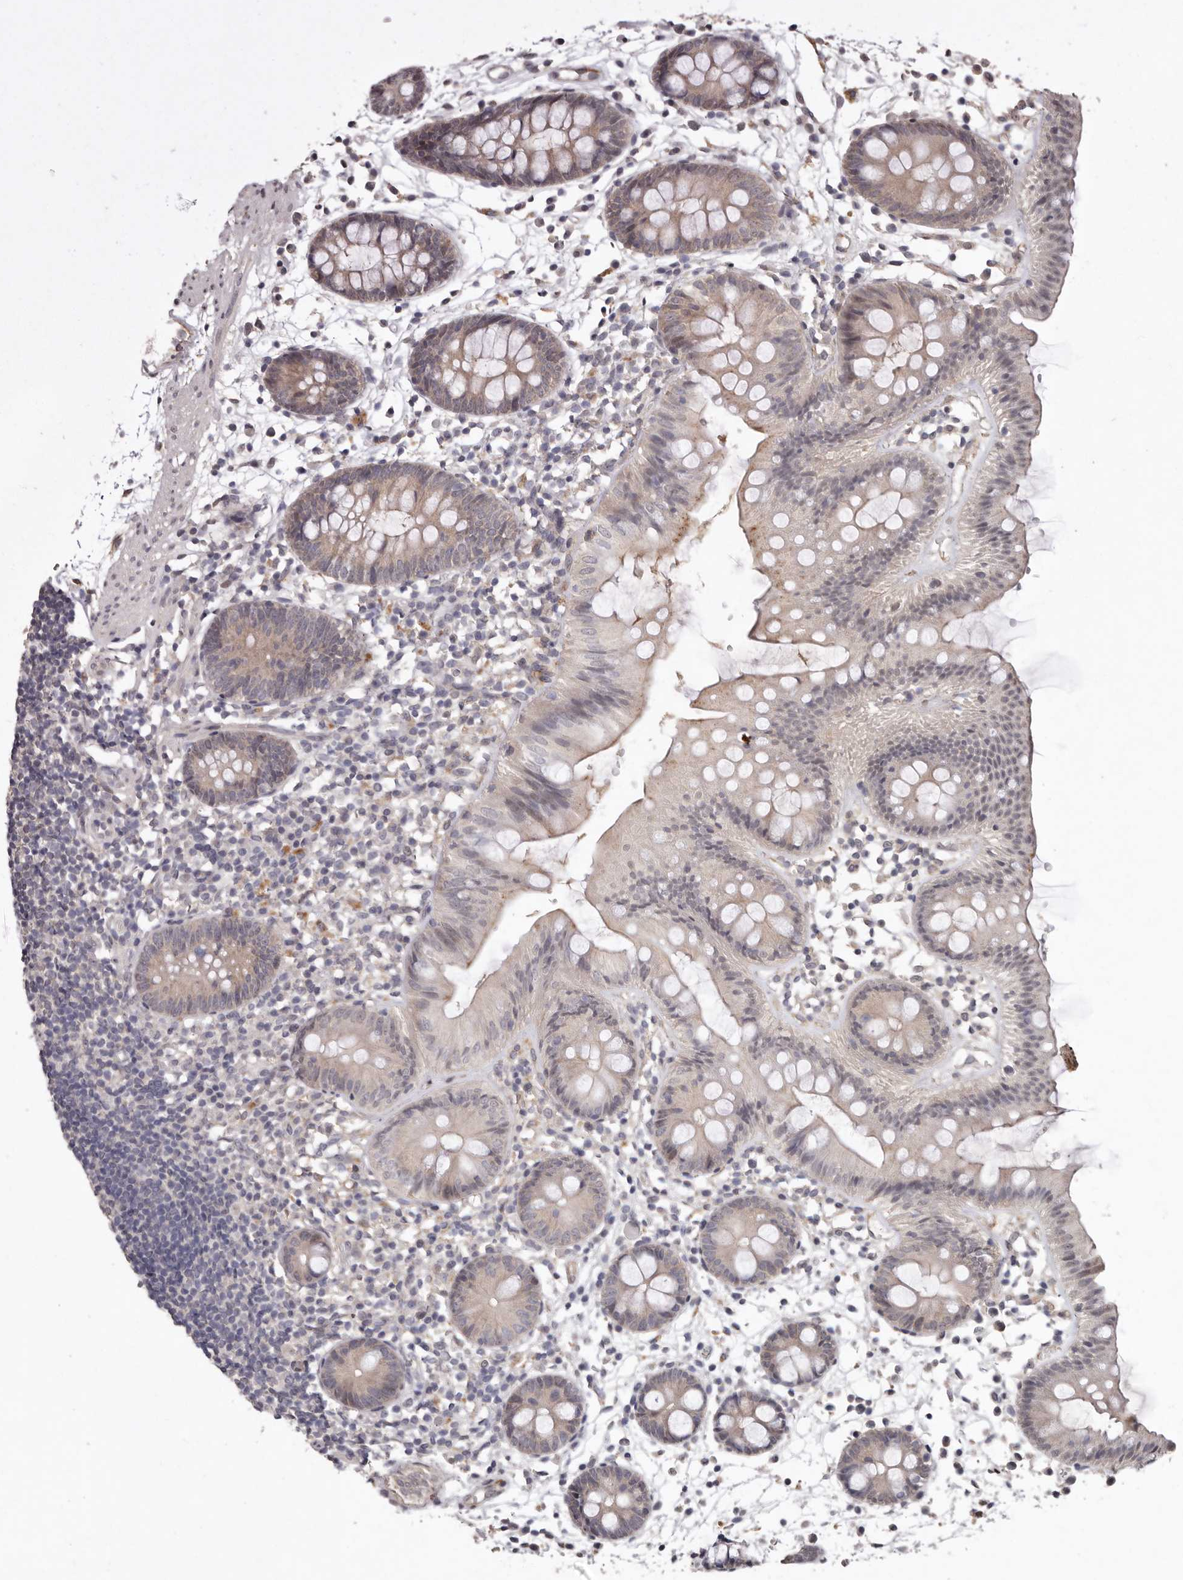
{"staining": {"intensity": "negative", "quantity": "none", "location": "none"}, "tissue": "colon", "cell_type": "Endothelial cells", "image_type": "normal", "snomed": [{"axis": "morphology", "description": "Normal tissue, NOS"}, {"axis": "topography", "description": "Colon"}], "caption": "IHC of benign colon exhibits no expression in endothelial cells.", "gene": "SULT1E1", "patient": {"sex": "male", "age": 56}}